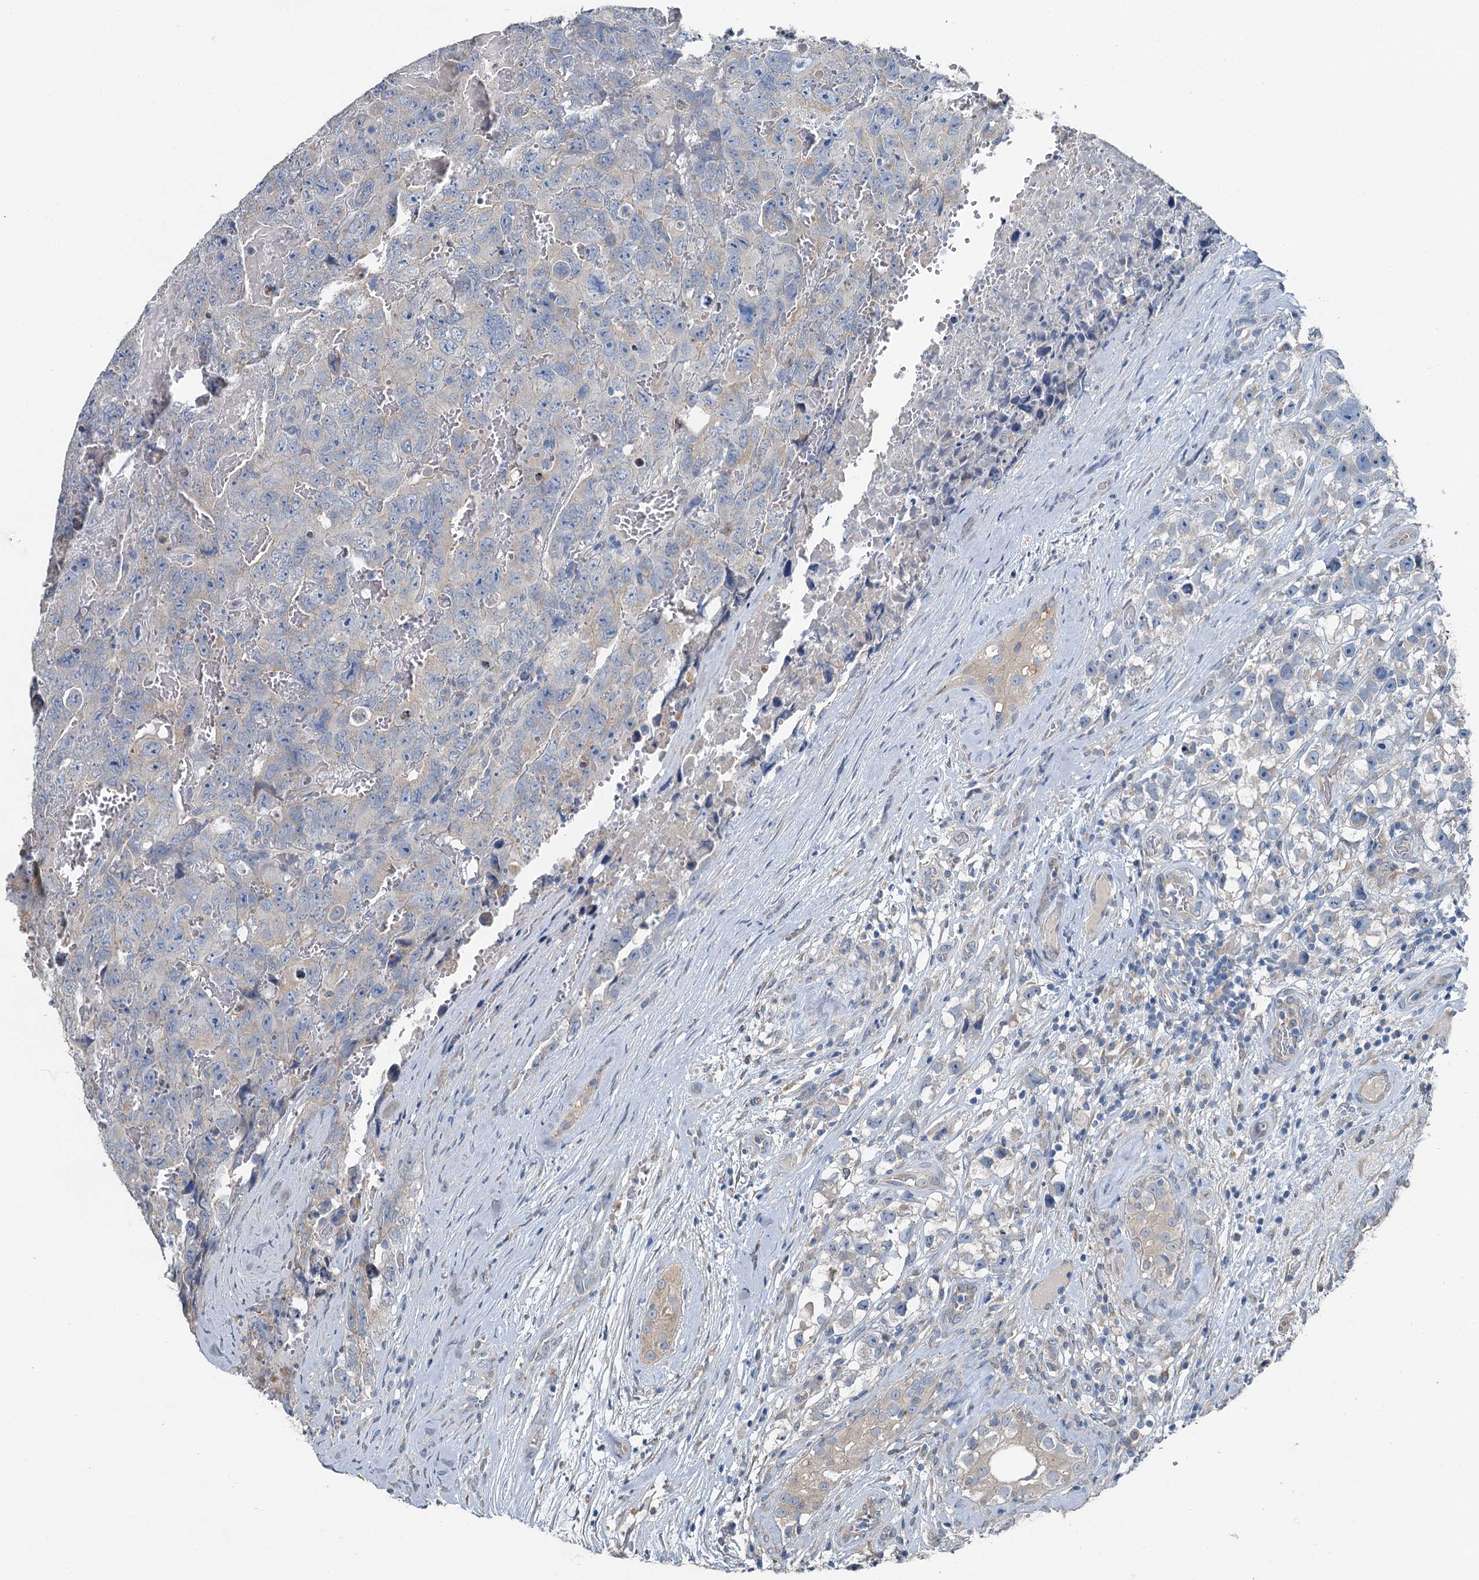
{"staining": {"intensity": "negative", "quantity": "none", "location": "none"}, "tissue": "testis cancer", "cell_type": "Tumor cells", "image_type": "cancer", "snomed": [{"axis": "morphology", "description": "Carcinoma, Embryonal, NOS"}, {"axis": "topography", "description": "Testis"}], "caption": "Immunohistochemistry of testis embryonal carcinoma exhibits no positivity in tumor cells.", "gene": "C6orf120", "patient": {"sex": "male", "age": 45}}